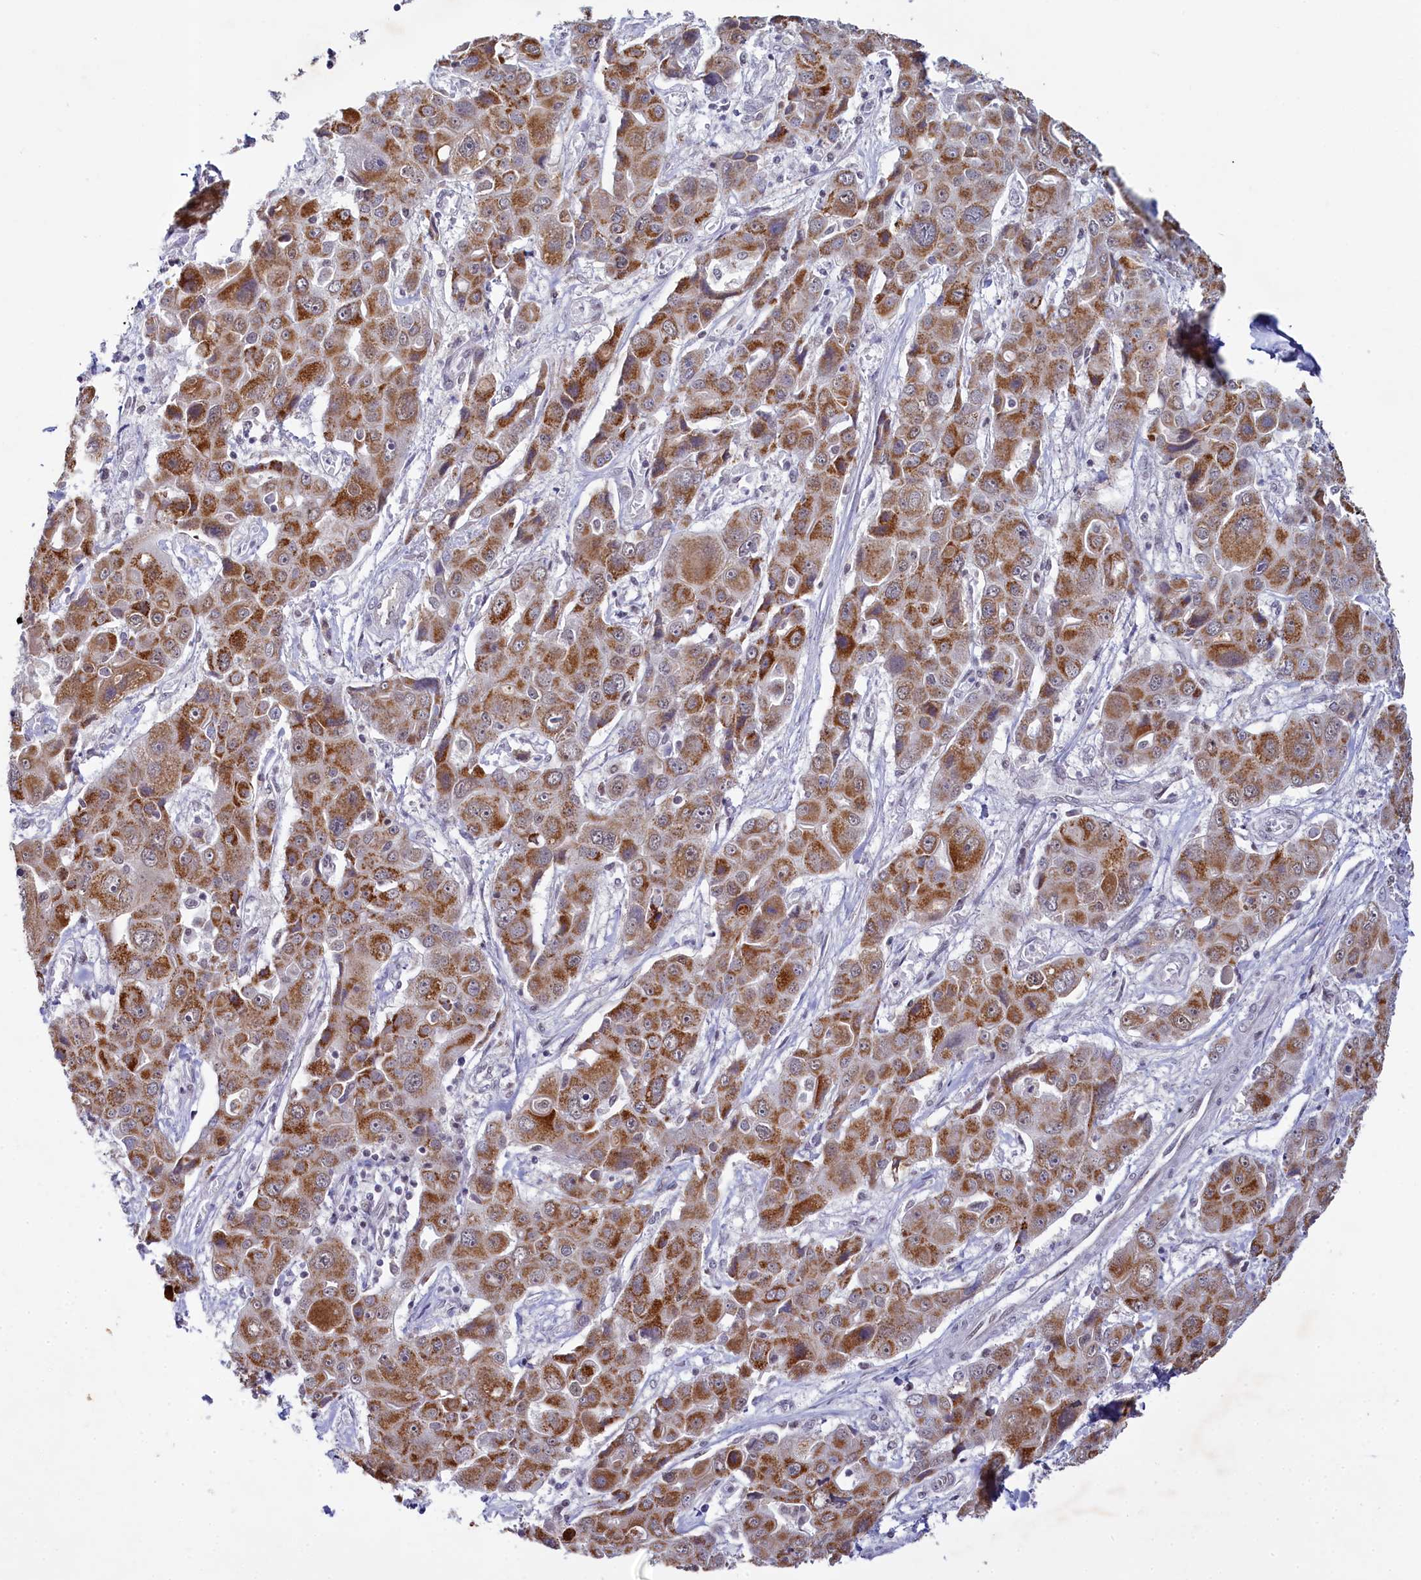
{"staining": {"intensity": "moderate", "quantity": ">75%", "location": "cytoplasmic/membranous"}, "tissue": "liver cancer", "cell_type": "Tumor cells", "image_type": "cancer", "snomed": [{"axis": "morphology", "description": "Cholangiocarcinoma"}, {"axis": "topography", "description": "Liver"}], "caption": "Cholangiocarcinoma (liver) stained with DAB IHC exhibits medium levels of moderate cytoplasmic/membranous staining in approximately >75% of tumor cells.", "gene": "PPHLN1", "patient": {"sex": "male", "age": 67}}